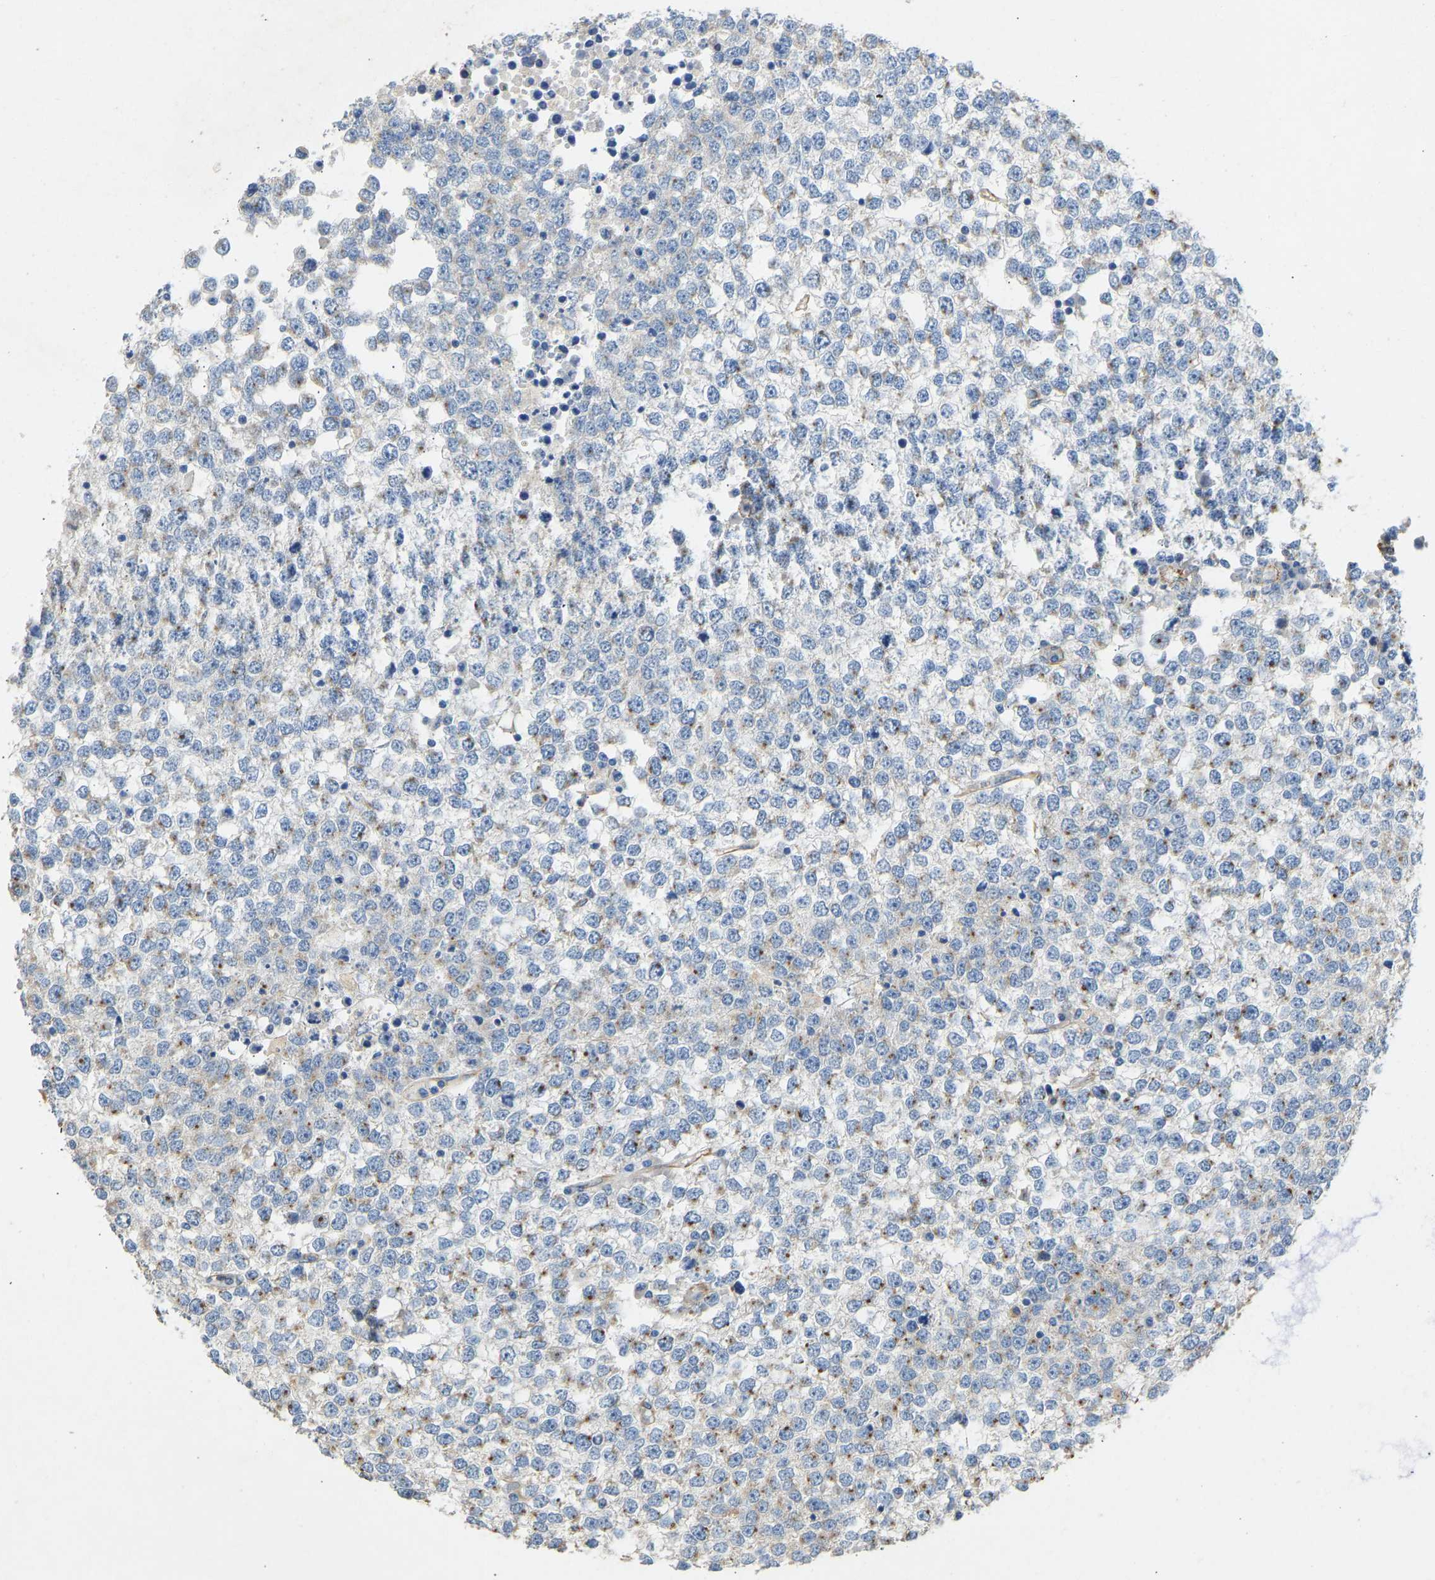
{"staining": {"intensity": "moderate", "quantity": "25%-75%", "location": "cytoplasmic/membranous"}, "tissue": "testis cancer", "cell_type": "Tumor cells", "image_type": "cancer", "snomed": [{"axis": "morphology", "description": "Seminoma, NOS"}, {"axis": "topography", "description": "Testis"}], "caption": "Human testis seminoma stained with a brown dye exhibits moderate cytoplasmic/membranous positive expression in approximately 25%-75% of tumor cells.", "gene": "TECTA", "patient": {"sex": "male", "age": 65}}